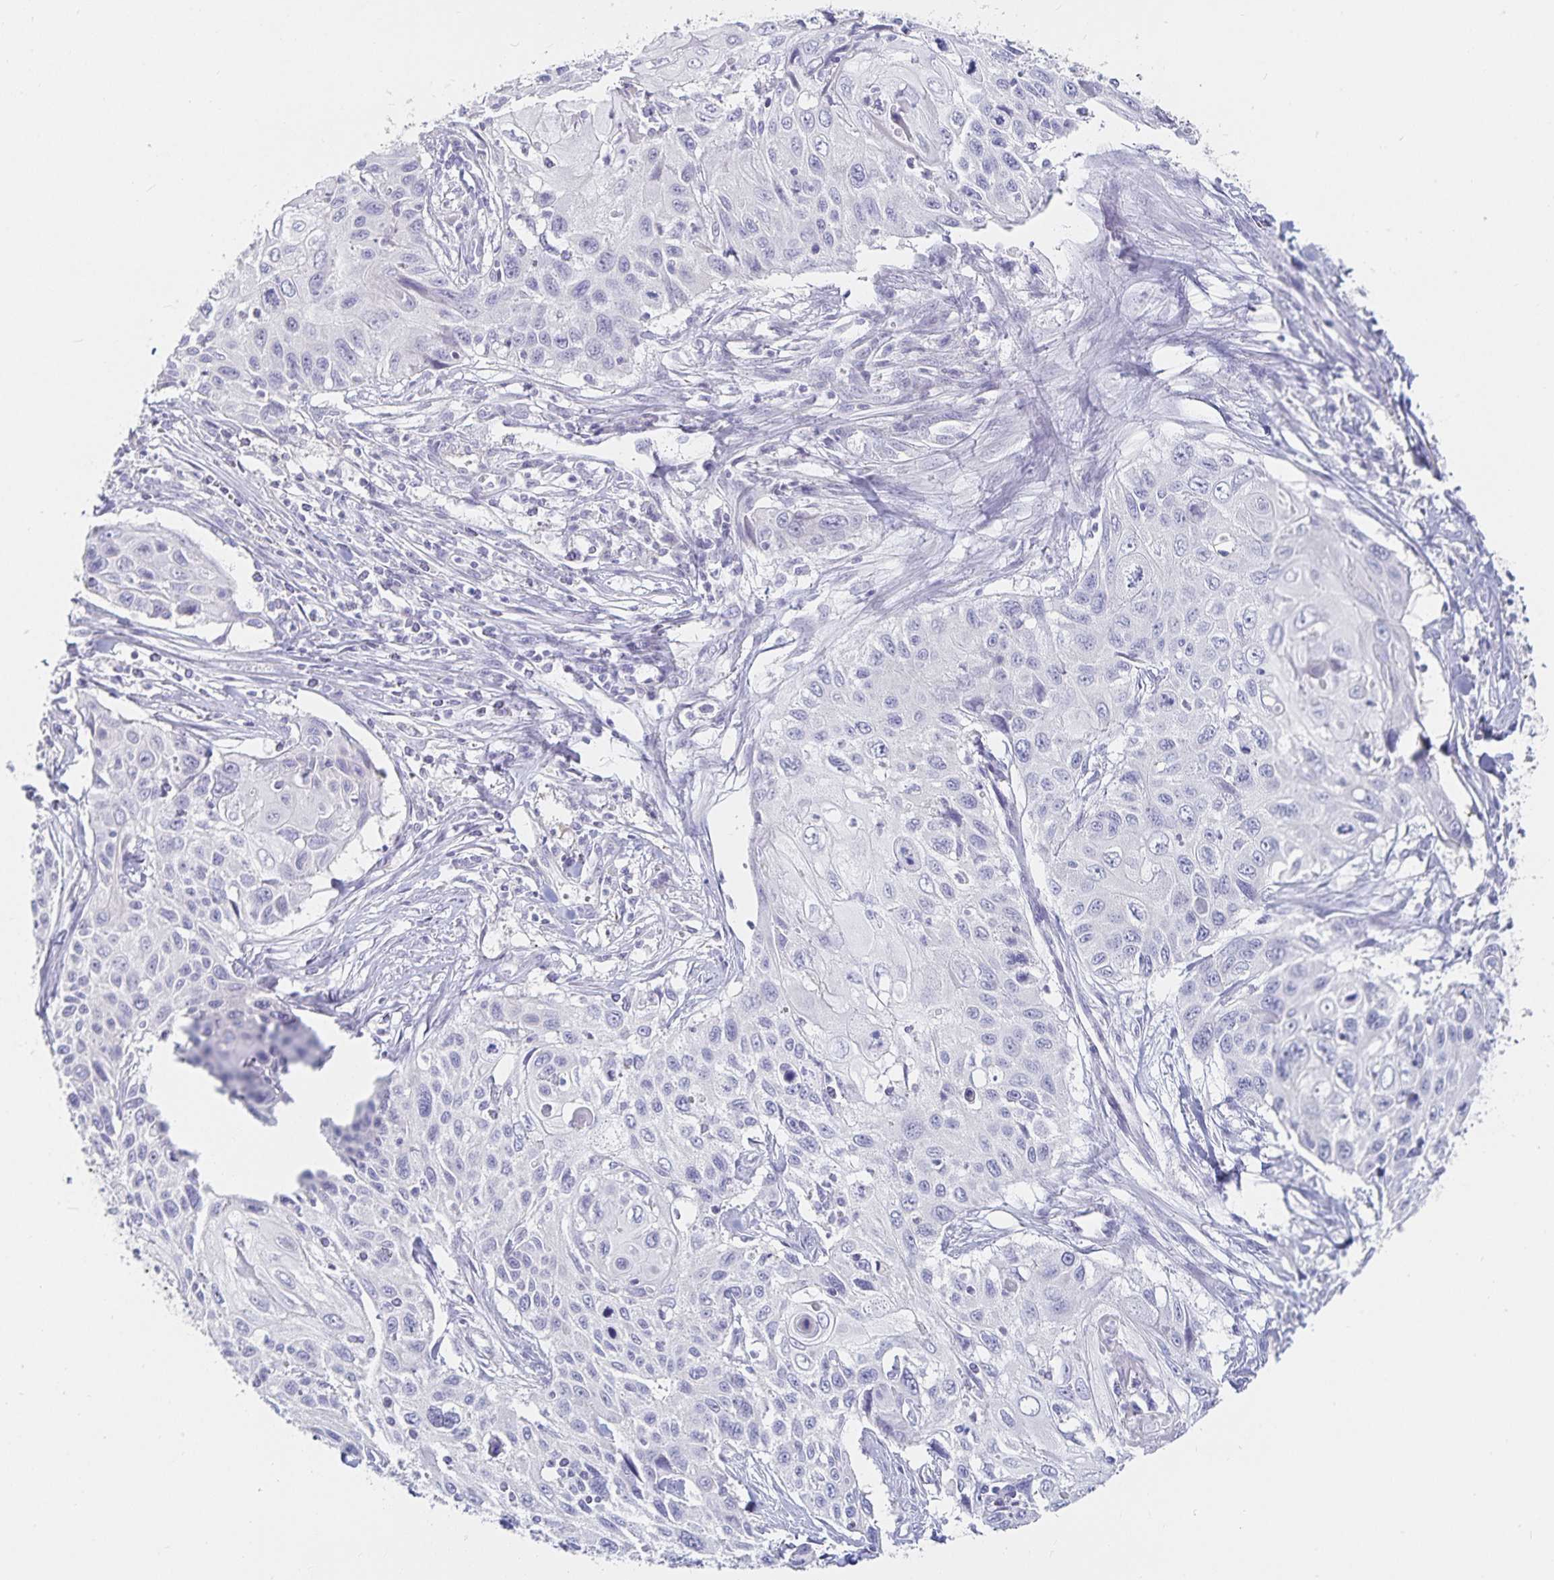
{"staining": {"intensity": "negative", "quantity": "none", "location": "none"}, "tissue": "cervical cancer", "cell_type": "Tumor cells", "image_type": "cancer", "snomed": [{"axis": "morphology", "description": "Squamous cell carcinoma, NOS"}, {"axis": "topography", "description": "Cervix"}], "caption": "Micrograph shows no significant protein expression in tumor cells of cervical squamous cell carcinoma.", "gene": "SFTPA1", "patient": {"sex": "female", "age": 70}}